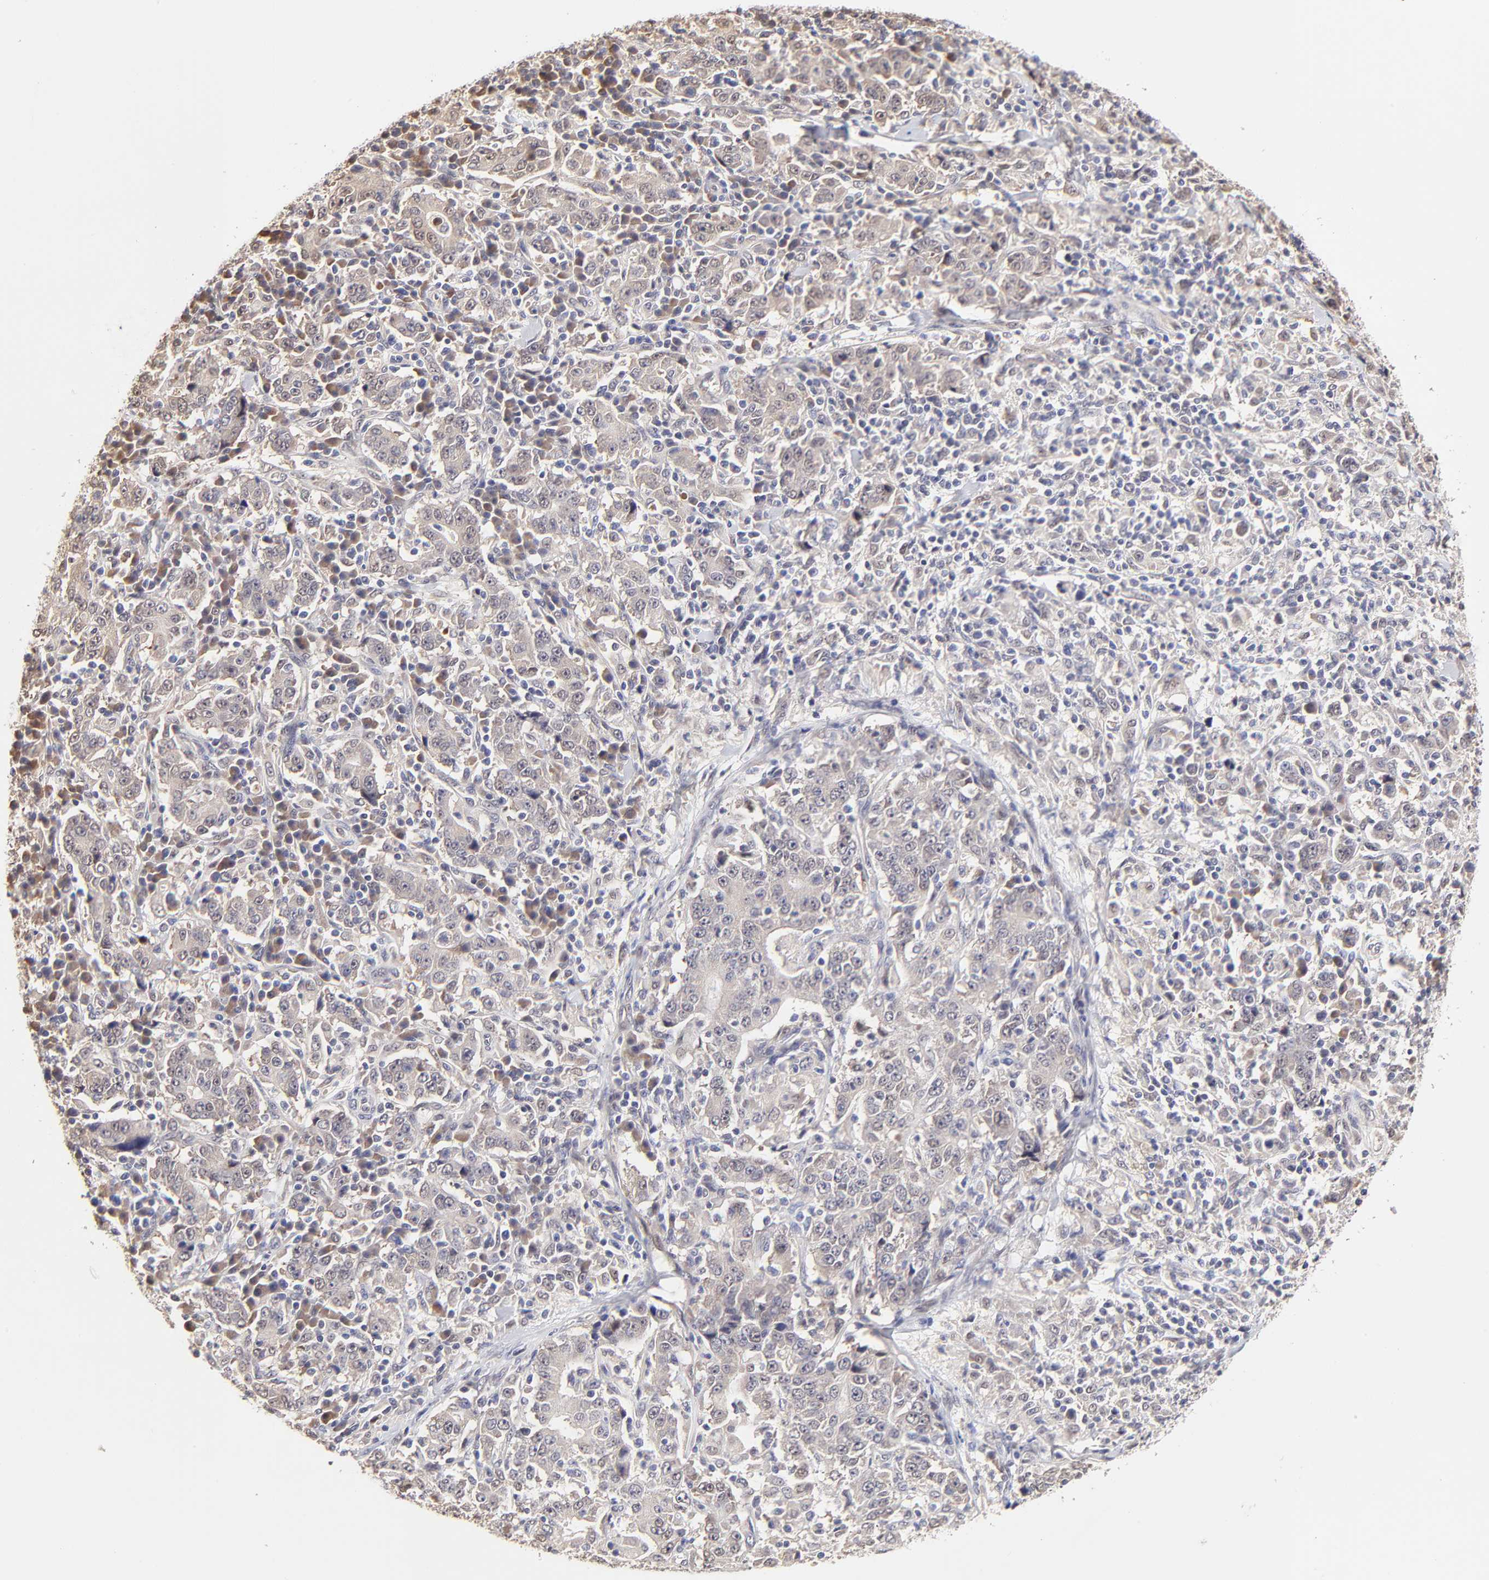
{"staining": {"intensity": "weak", "quantity": ">75%", "location": "cytoplasmic/membranous"}, "tissue": "stomach cancer", "cell_type": "Tumor cells", "image_type": "cancer", "snomed": [{"axis": "morphology", "description": "Normal tissue, NOS"}, {"axis": "morphology", "description": "Adenocarcinoma, NOS"}, {"axis": "topography", "description": "Stomach, upper"}, {"axis": "topography", "description": "Stomach"}], "caption": "Immunohistochemical staining of stomach cancer (adenocarcinoma) shows weak cytoplasmic/membranous protein expression in about >75% of tumor cells.", "gene": "ZNF10", "patient": {"sex": "male", "age": 59}}